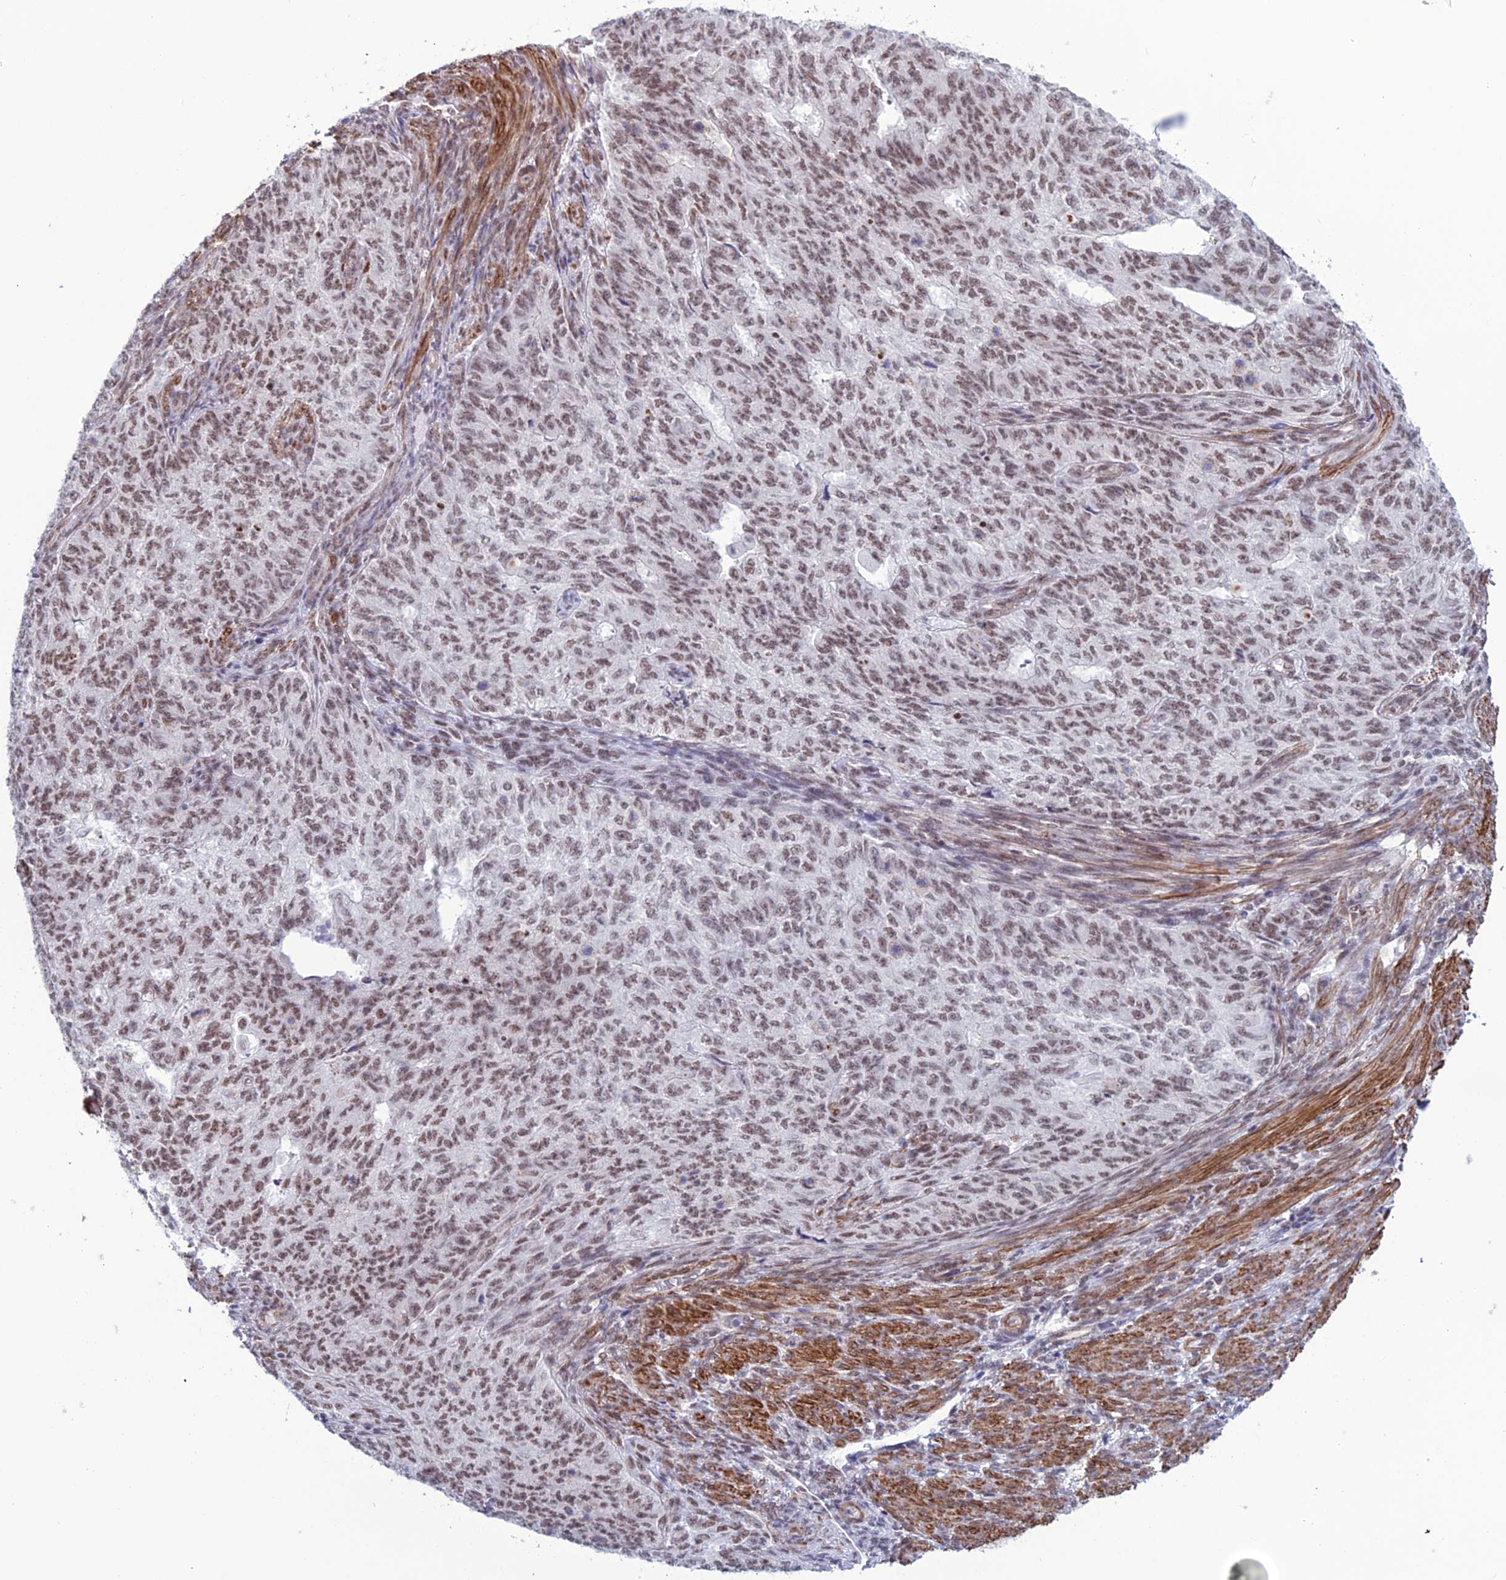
{"staining": {"intensity": "moderate", "quantity": ">75%", "location": "nuclear"}, "tissue": "endometrial cancer", "cell_type": "Tumor cells", "image_type": "cancer", "snomed": [{"axis": "morphology", "description": "Adenocarcinoma, NOS"}, {"axis": "topography", "description": "Endometrium"}], "caption": "Adenocarcinoma (endometrial) stained with DAB immunohistochemistry displays medium levels of moderate nuclear positivity in about >75% of tumor cells.", "gene": "U2AF1", "patient": {"sex": "female", "age": 32}}